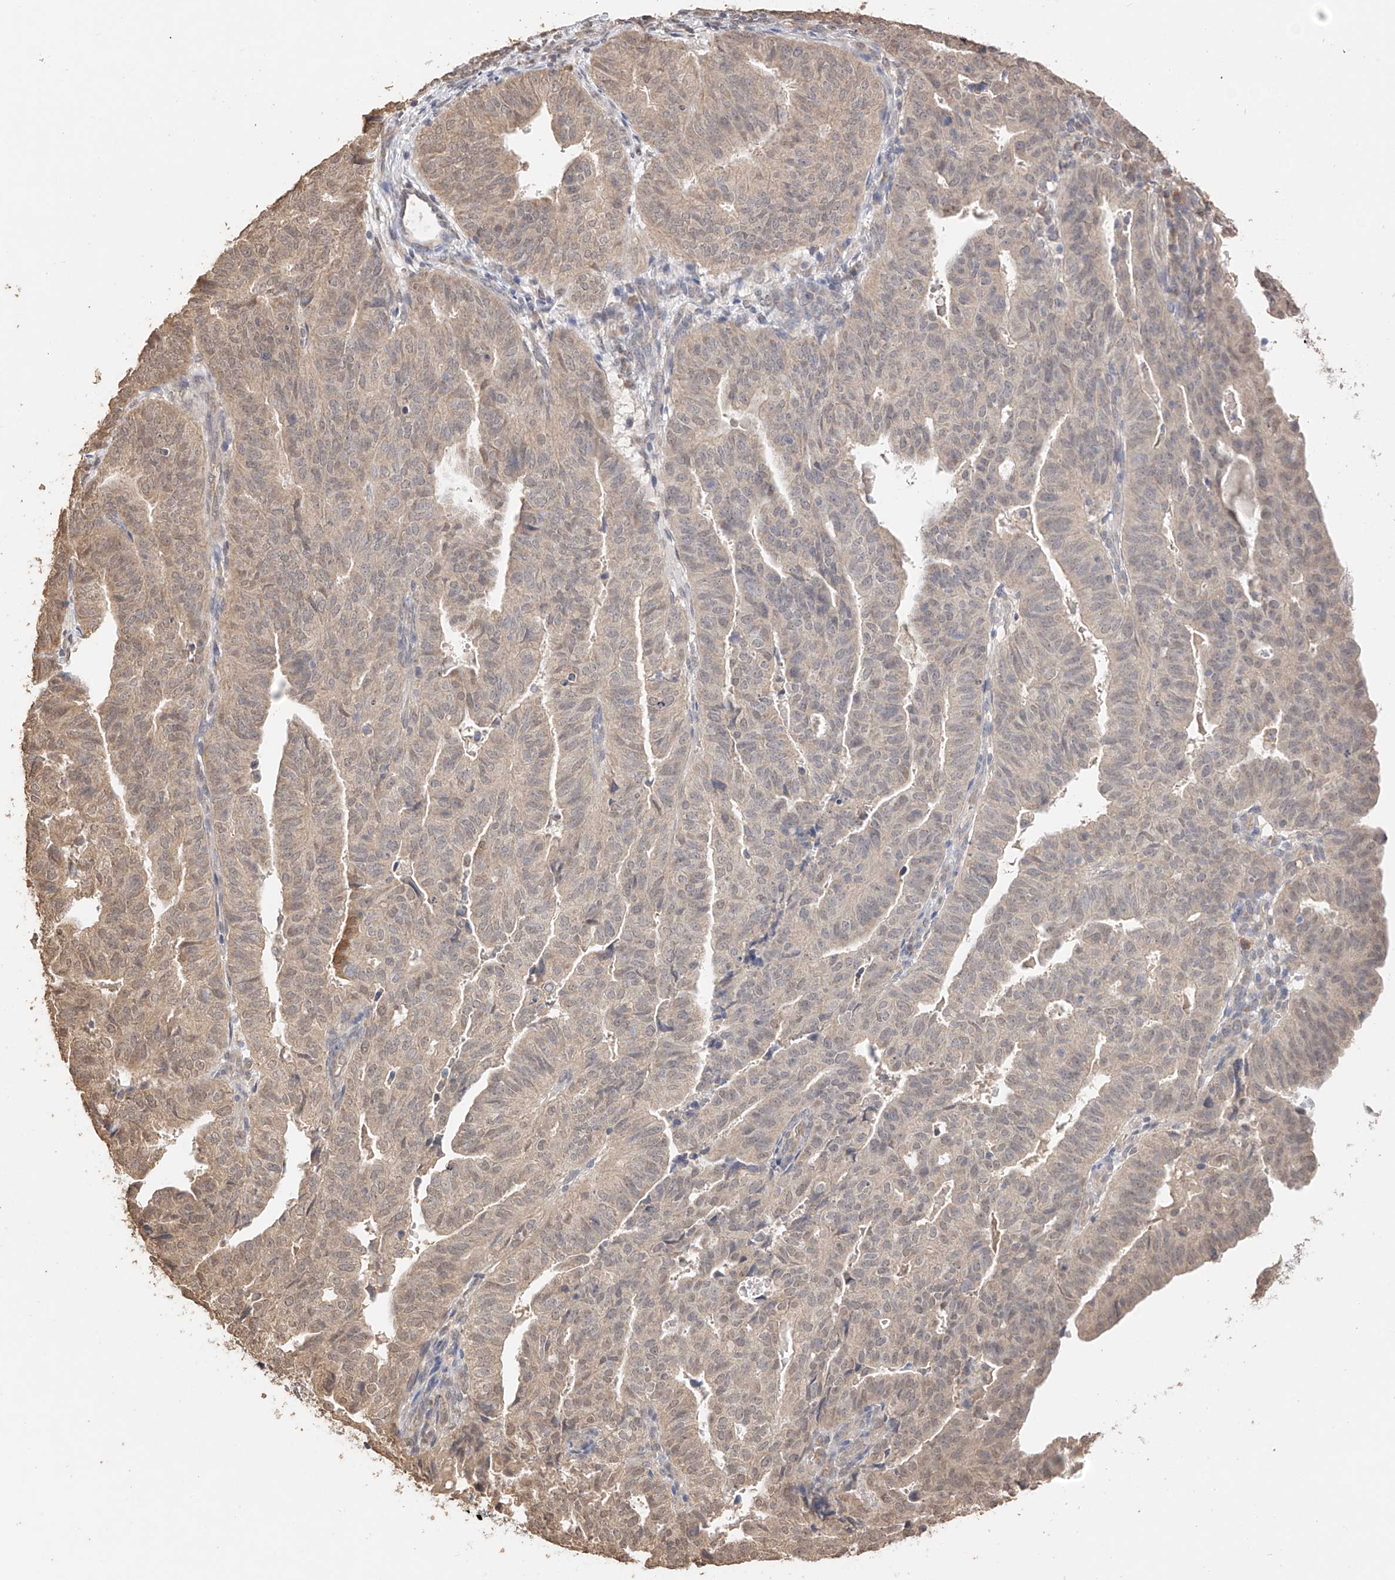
{"staining": {"intensity": "weak", "quantity": "25%-75%", "location": "cytoplasmic/membranous,nuclear"}, "tissue": "endometrial cancer", "cell_type": "Tumor cells", "image_type": "cancer", "snomed": [{"axis": "morphology", "description": "Adenocarcinoma, NOS"}, {"axis": "topography", "description": "Uterus"}], "caption": "A photomicrograph of human endometrial cancer stained for a protein demonstrates weak cytoplasmic/membranous and nuclear brown staining in tumor cells.", "gene": "IL22RA2", "patient": {"sex": "female", "age": 77}}